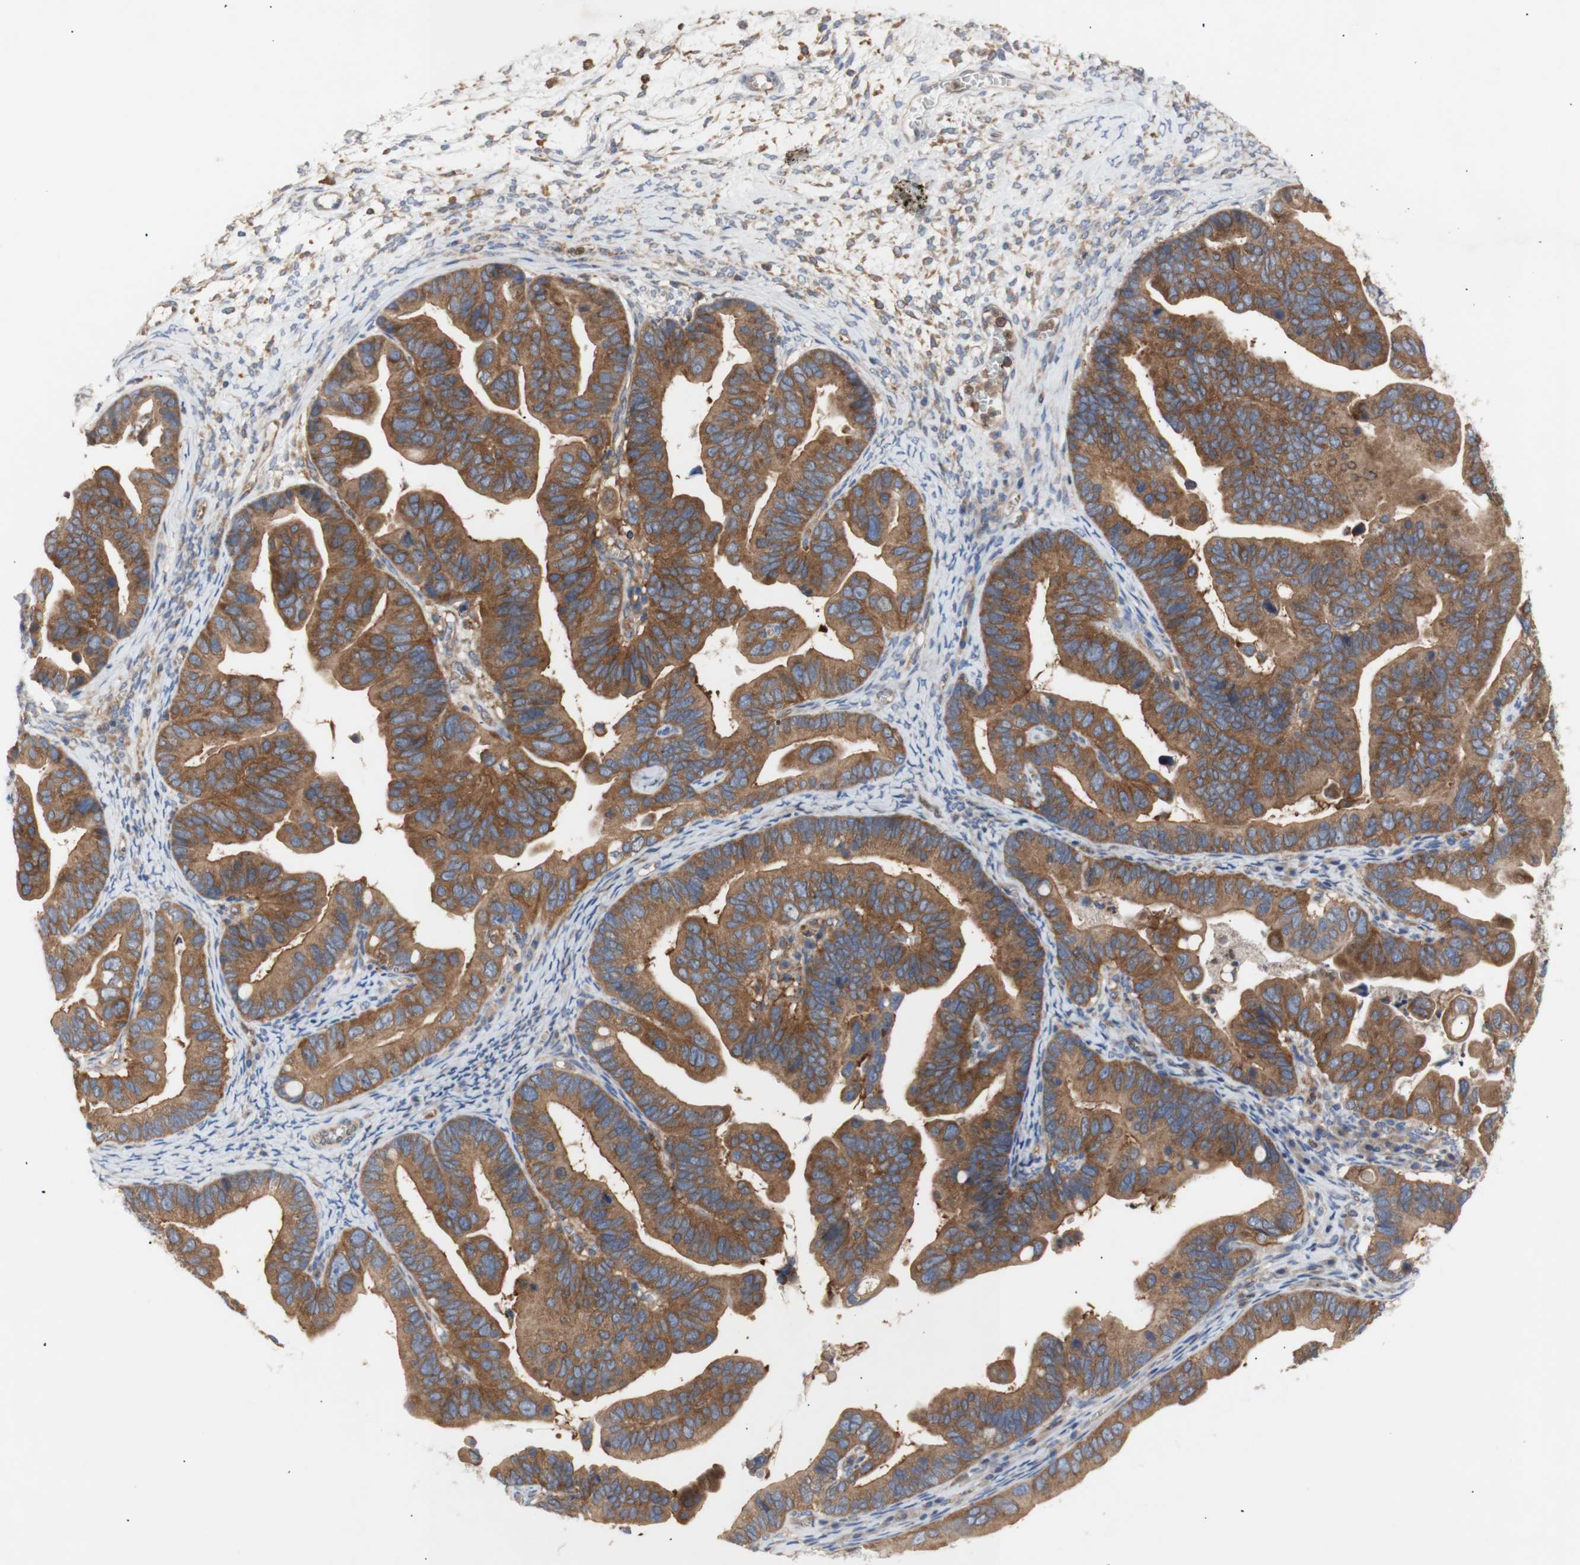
{"staining": {"intensity": "strong", "quantity": ">75%", "location": "cytoplasmic/membranous"}, "tissue": "ovarian cancer", "cell_type": "Tumor cells", "image_type": "cancer", "snomed": [{"axis": "morphology", "description": "Cystadenocarcinoma, serous, NOS"}, {"axis": "topography", "description": "Ovary"}], "caption": "Serous cystadenocarcinoma (ovarian) tissue exhibits strong cytoplasmic/membranous expression in approximately >75% of tumor cells", "gene": "IKBKG", "patient": {"sex": "female", "age": 56}}